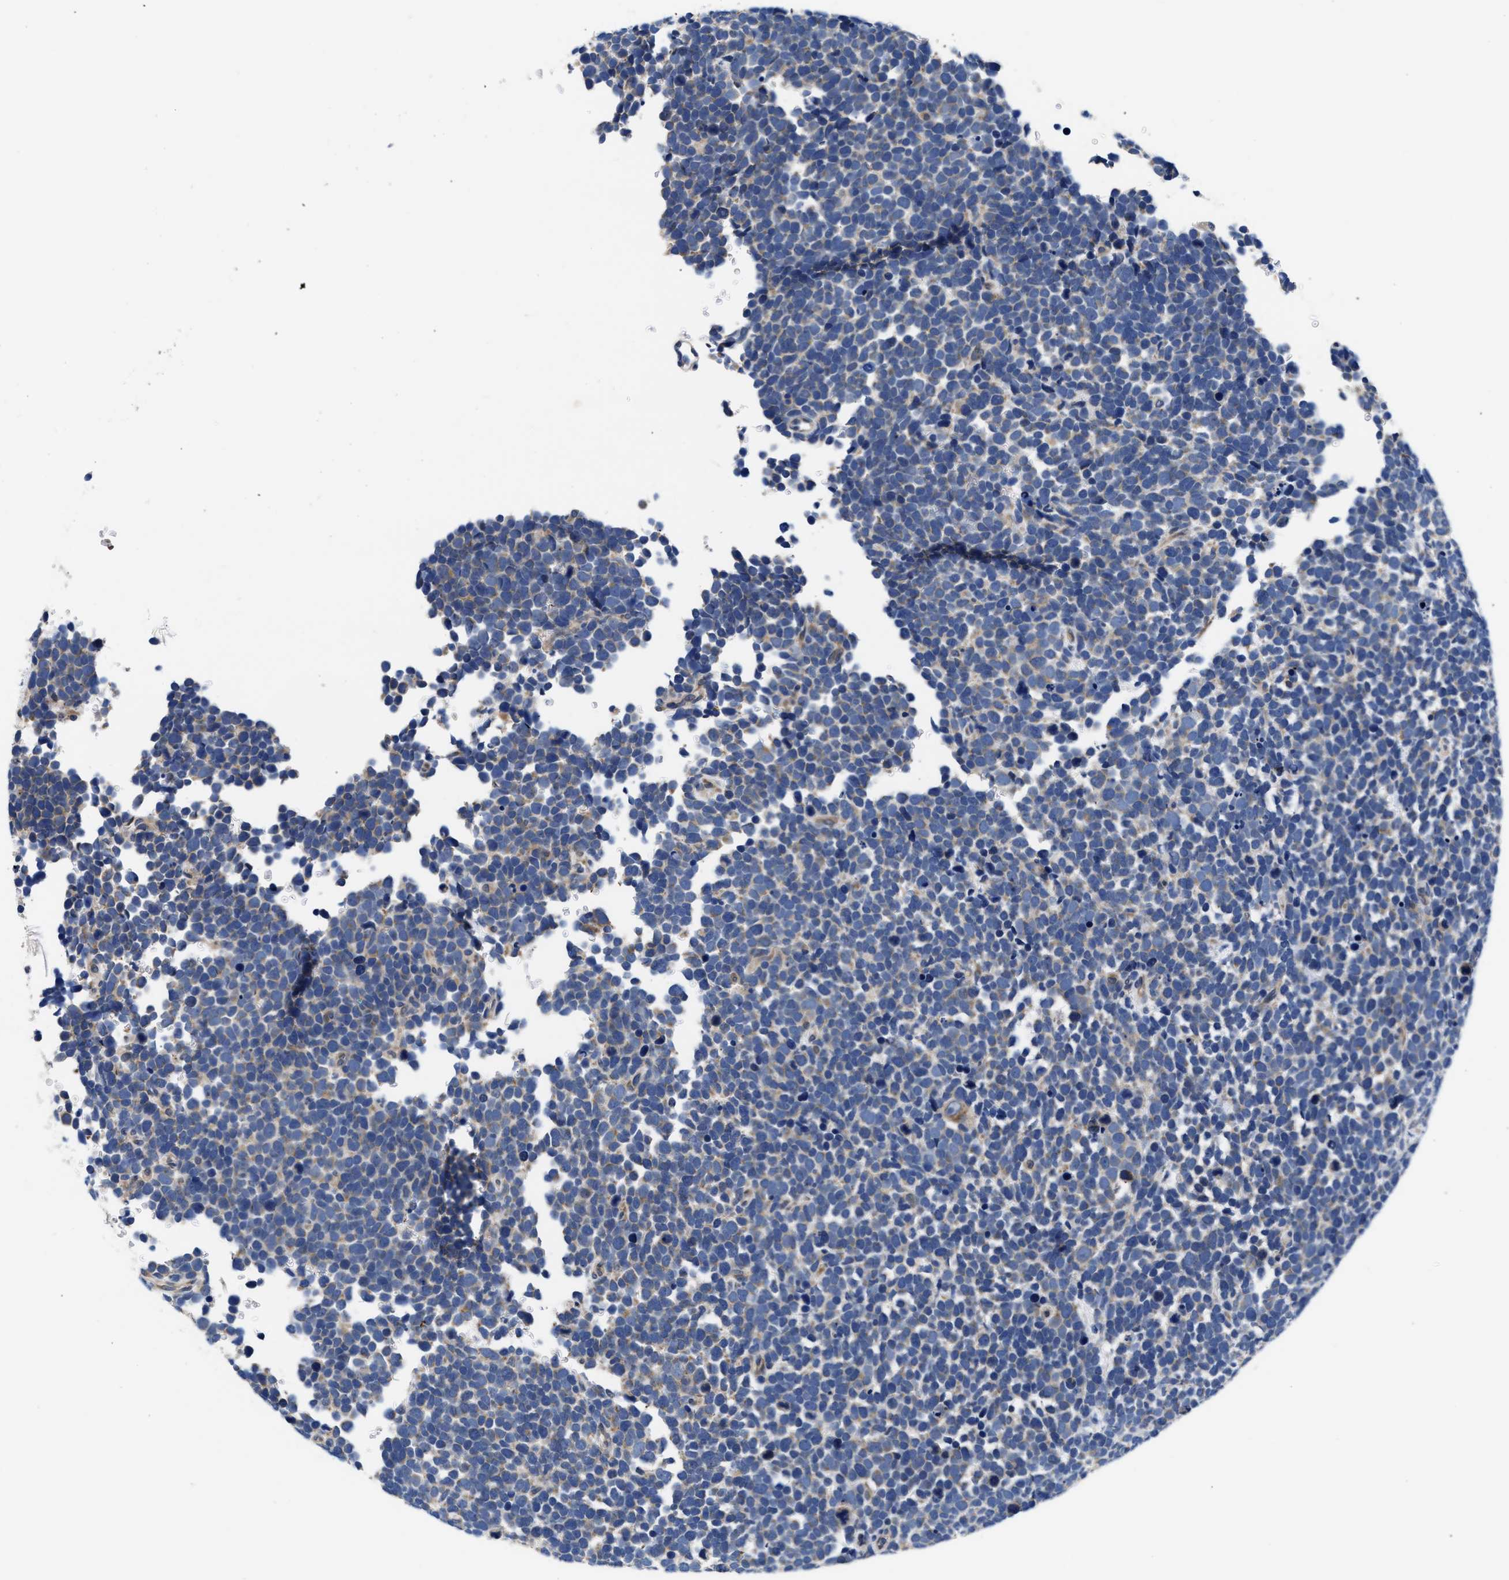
{"staining": {"intensity": "weak", "quantity": "<25%", "location": "cytoplasmic/membranous"}, "tissue": "urothelial cancer", "cell_type": "Tumor cells", "image_type": "cancer", "snomed": [{"axis": "morphology", "description": "Urothelial carcinoma, High grade"}, {"axis": "topography", "description": "Urinary bladder"}], "caption": "A histopathology image of urothelial cancer stained for a protein exhibits no brown staining in tumor cells. Brightfield microscopy of immunohistochemistry stained with DAB (3,3'-diaminobenzidine) (brown) and hematoxylin (blue), captured at high magnification.", "gene": "RINT1", "patient": {"sex": "female", "age": 82}}